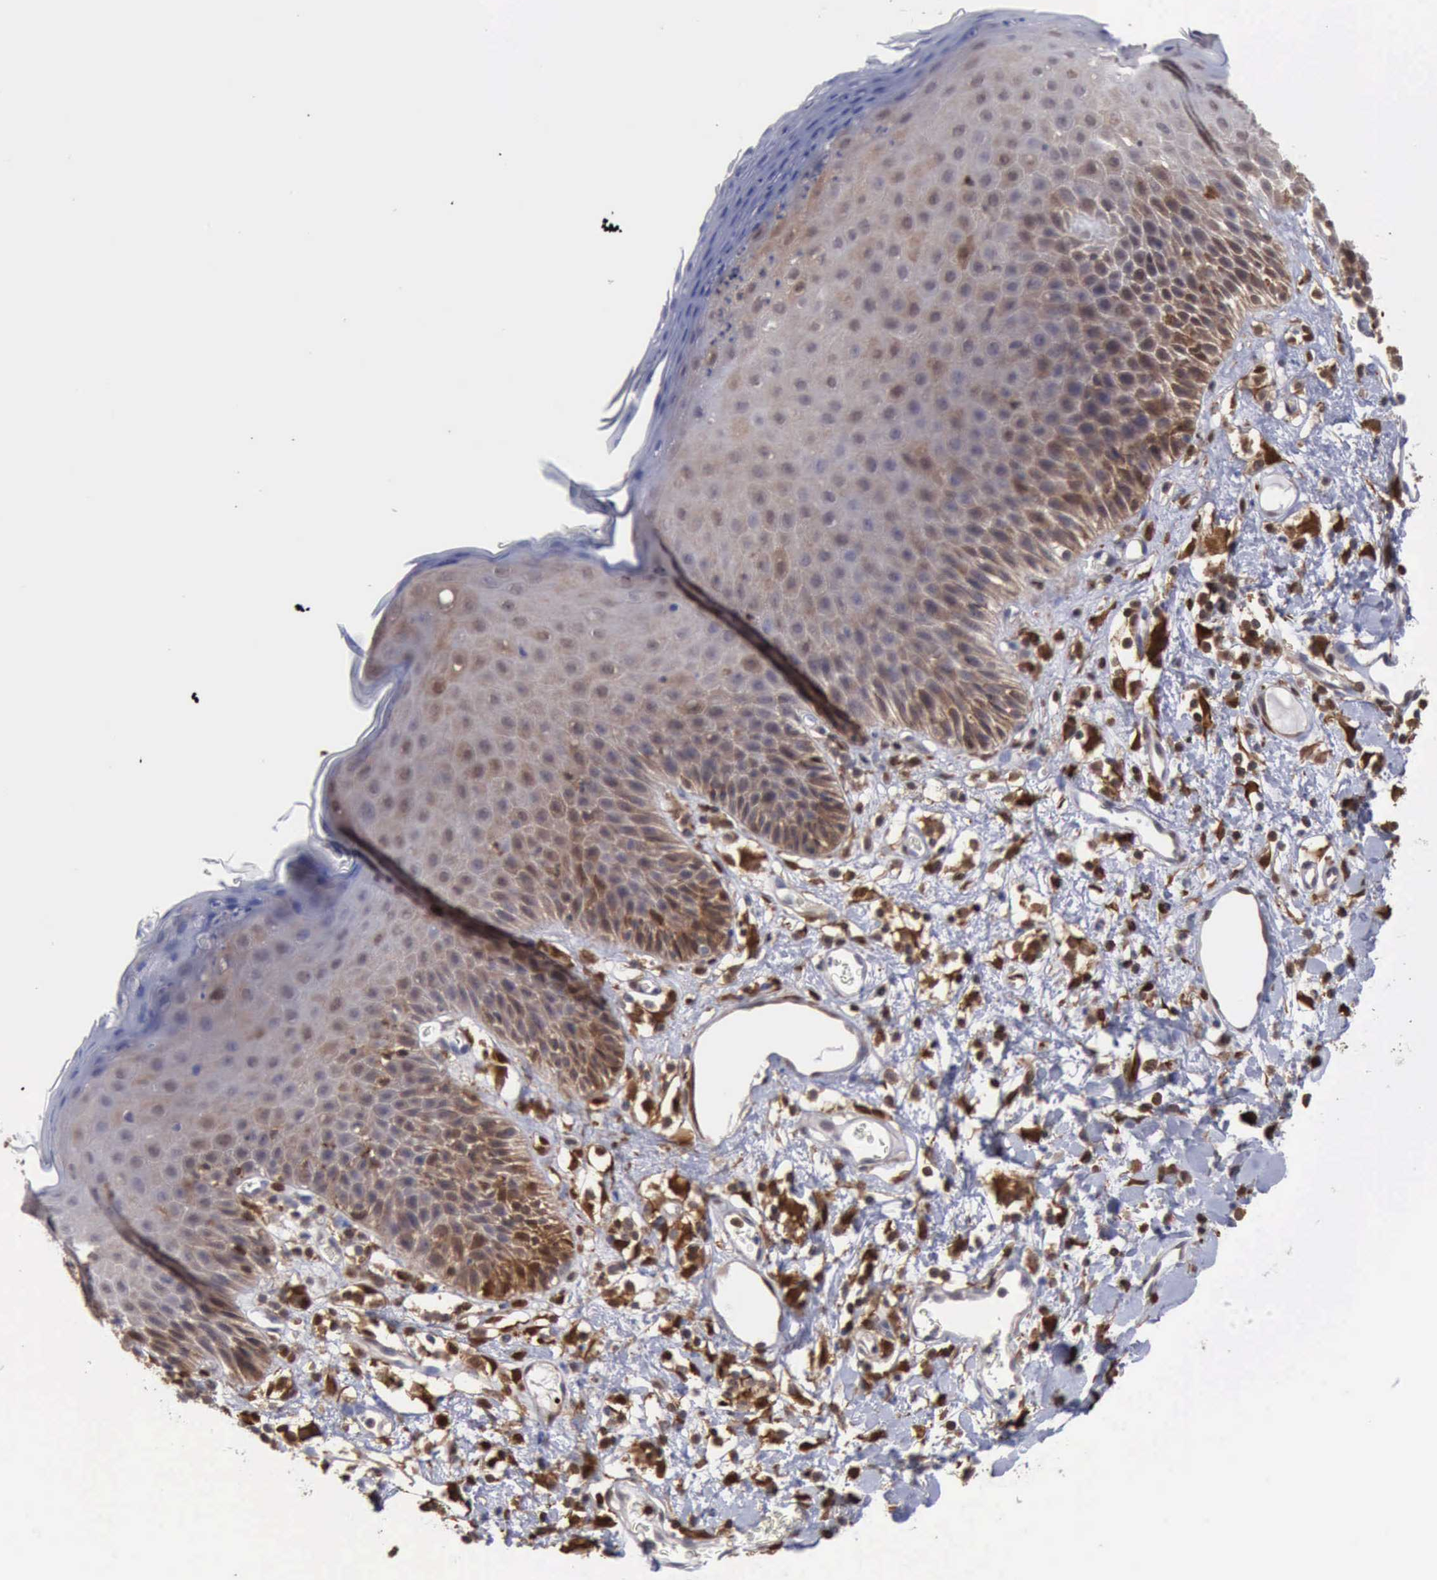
{"staining": {"intensity": "weak", "quantity": "25%-75%", "location": "cytoplasmic/membranous,nuclear"}, "tissue": "skin", "cell_type": "Epidermal cells", "image_type": "normal", "snomed": [{"axis": "morphology", "description": "Normal tissue, NOS"}, {"axis": "topography", "description": "Vulva"}, {"axis": "topography", "description": "Peripheral nerve tissue"}], "caption": "Benign skin was stained to show a protein in brown. There is low levels of weak cytoplasmic/membranous,nuclear staining in approximately 25%-75% of epidermal cells. (DAB (3,3'-diaminobenzidine) = brown stain, brightfield microscopy at high magnification).", "gene": "STAT1", "patient": {"sex": "female", "age": 68}}